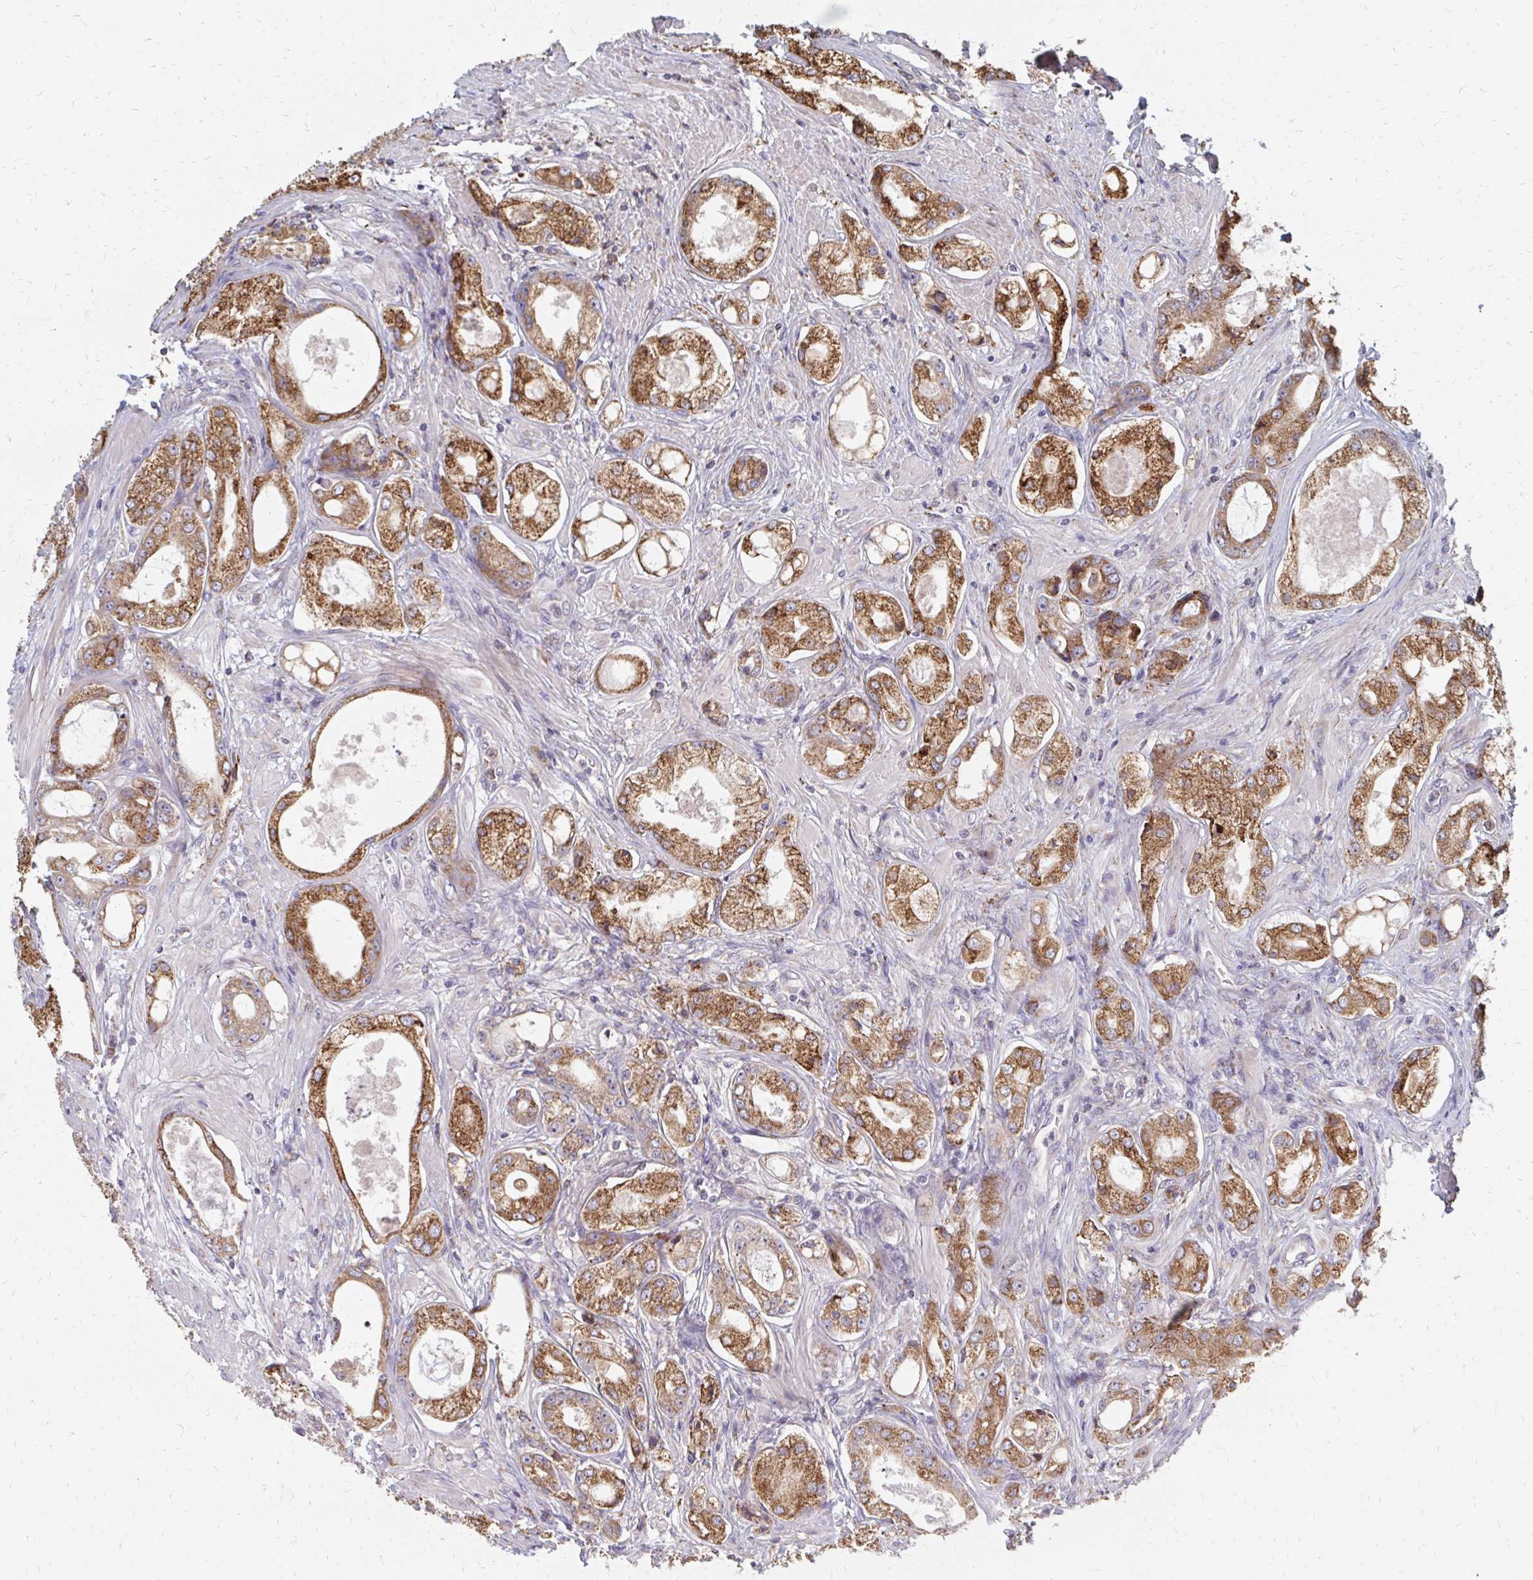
{"staining": {"intensity": "moderate", "quantity": ">75%", "location": "cytoplasmic/membranous"}, "tissue": "prostate cancer", "cell_type": "Tumor cells", "image_type": "cancer", "snomed": [{"axis": "morphology", "description": "Adenocarcinoma, Low grade"}, {"axis": "topography", "description": "Prostate"}], "caption": "The immunohistochemical stain shows moderate cytoplasmic/membranous positivity in tumor cells of prostate low-grade adenocarcinoma tissue. The staining was performed using DAB (3,3'-diaminobenzidine) to visualize the protein expression in brown, while the nuclei were stained in blue with hematoxylin (Magnification: 20x).", "gene": "PPP1R13L", "patient": {"sex": "male", "age": 68}}